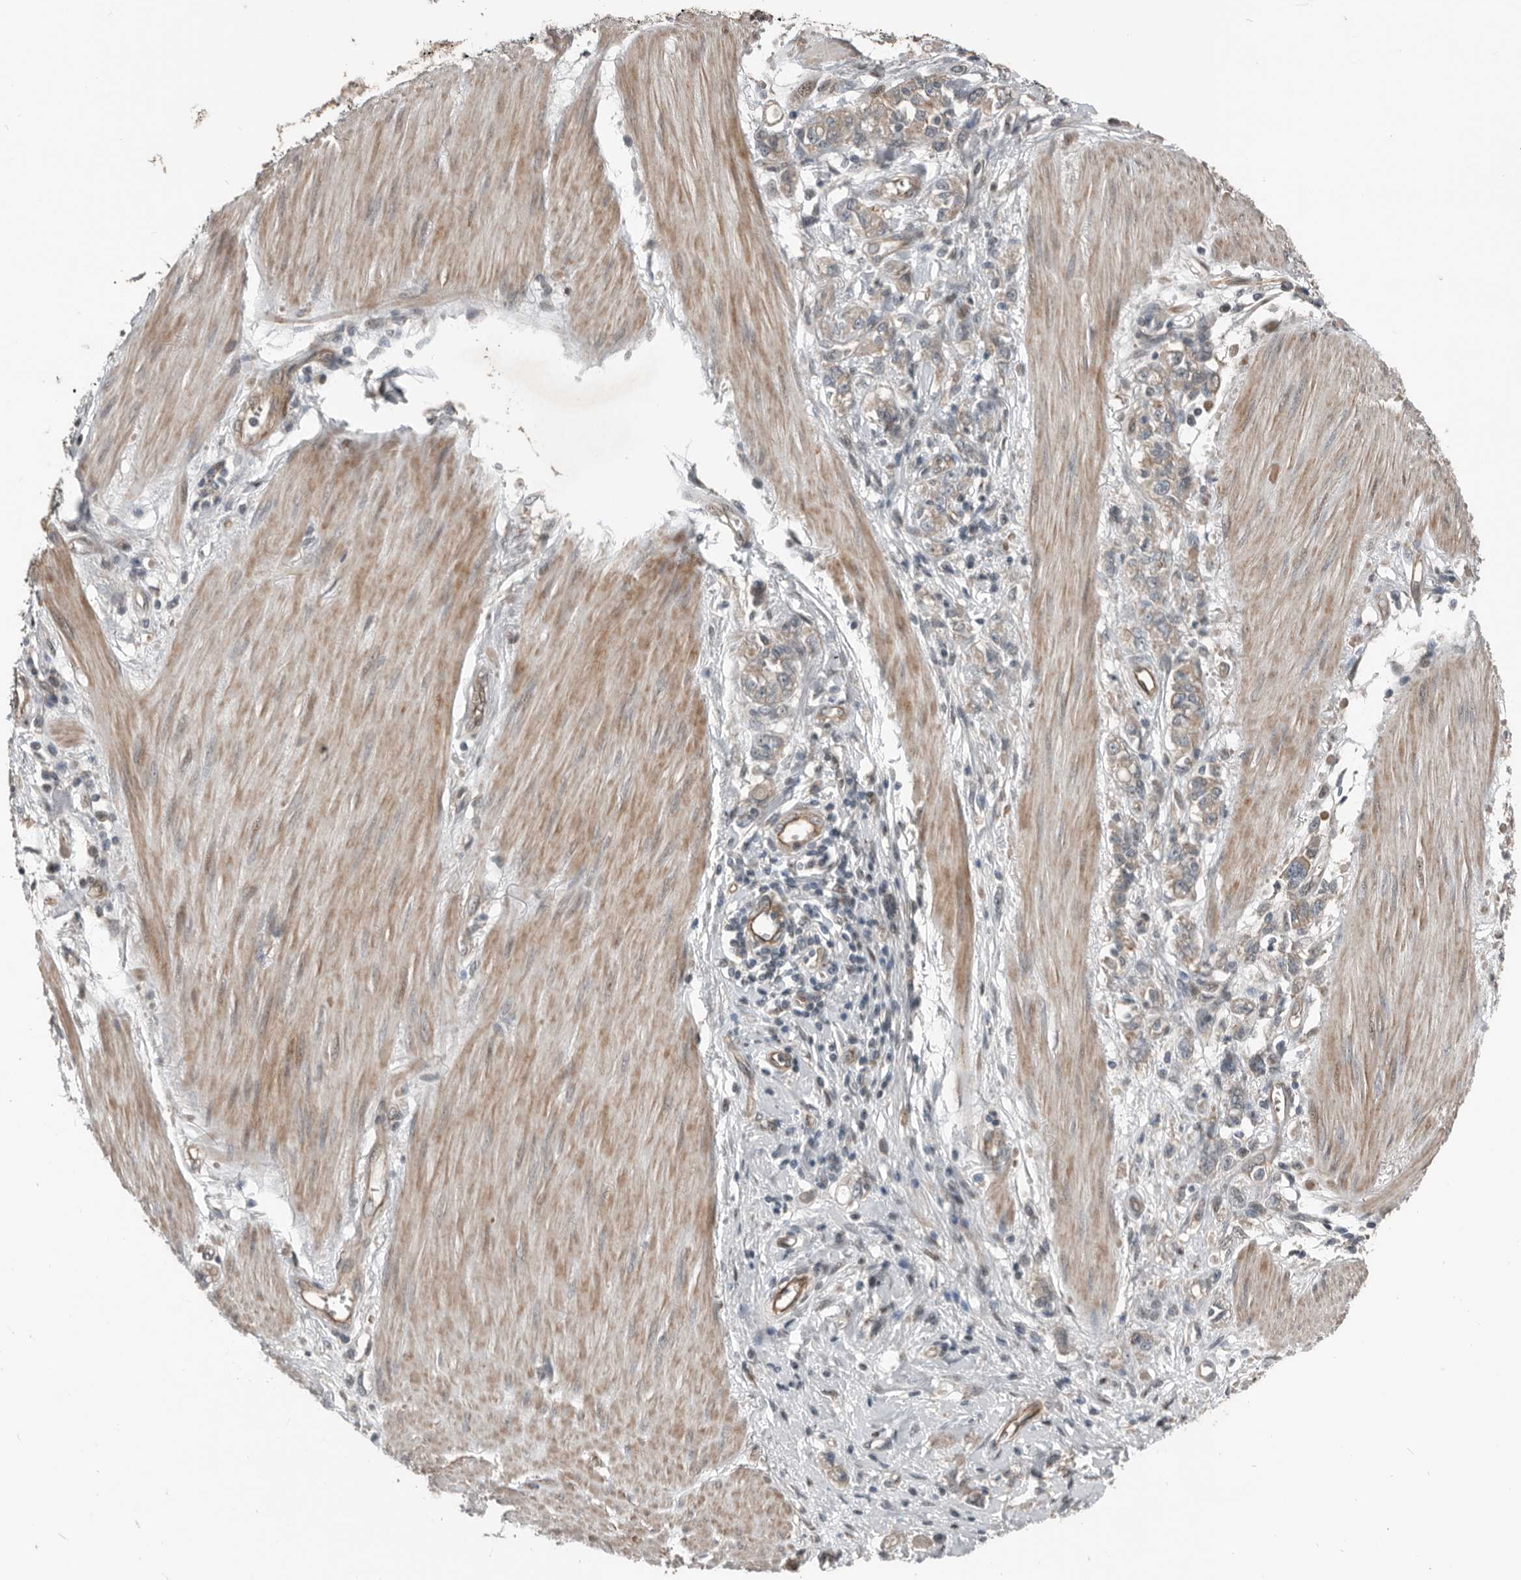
{"staining": {"intensity": "weak", "quantity": "25%-75%", "location": "cytoplasmic/membranous"}, "tissue": "stomach cancer", "cell_type": "Tumor cells", "image_type": "cancer", "snomed": [{"axis": "morphology", "description": "Adenocarcinoma, NOS"}, {"axis": "topography", "description": "Stomach"}], "caption": "Stomach cancer (adenocarcinoma) tissue demonstrates weak cytoplasmic/membranous staining in about 25%-75% of tumor cells", "gene": "YOD1", "patient": {"sex": "female", "age": 76}}